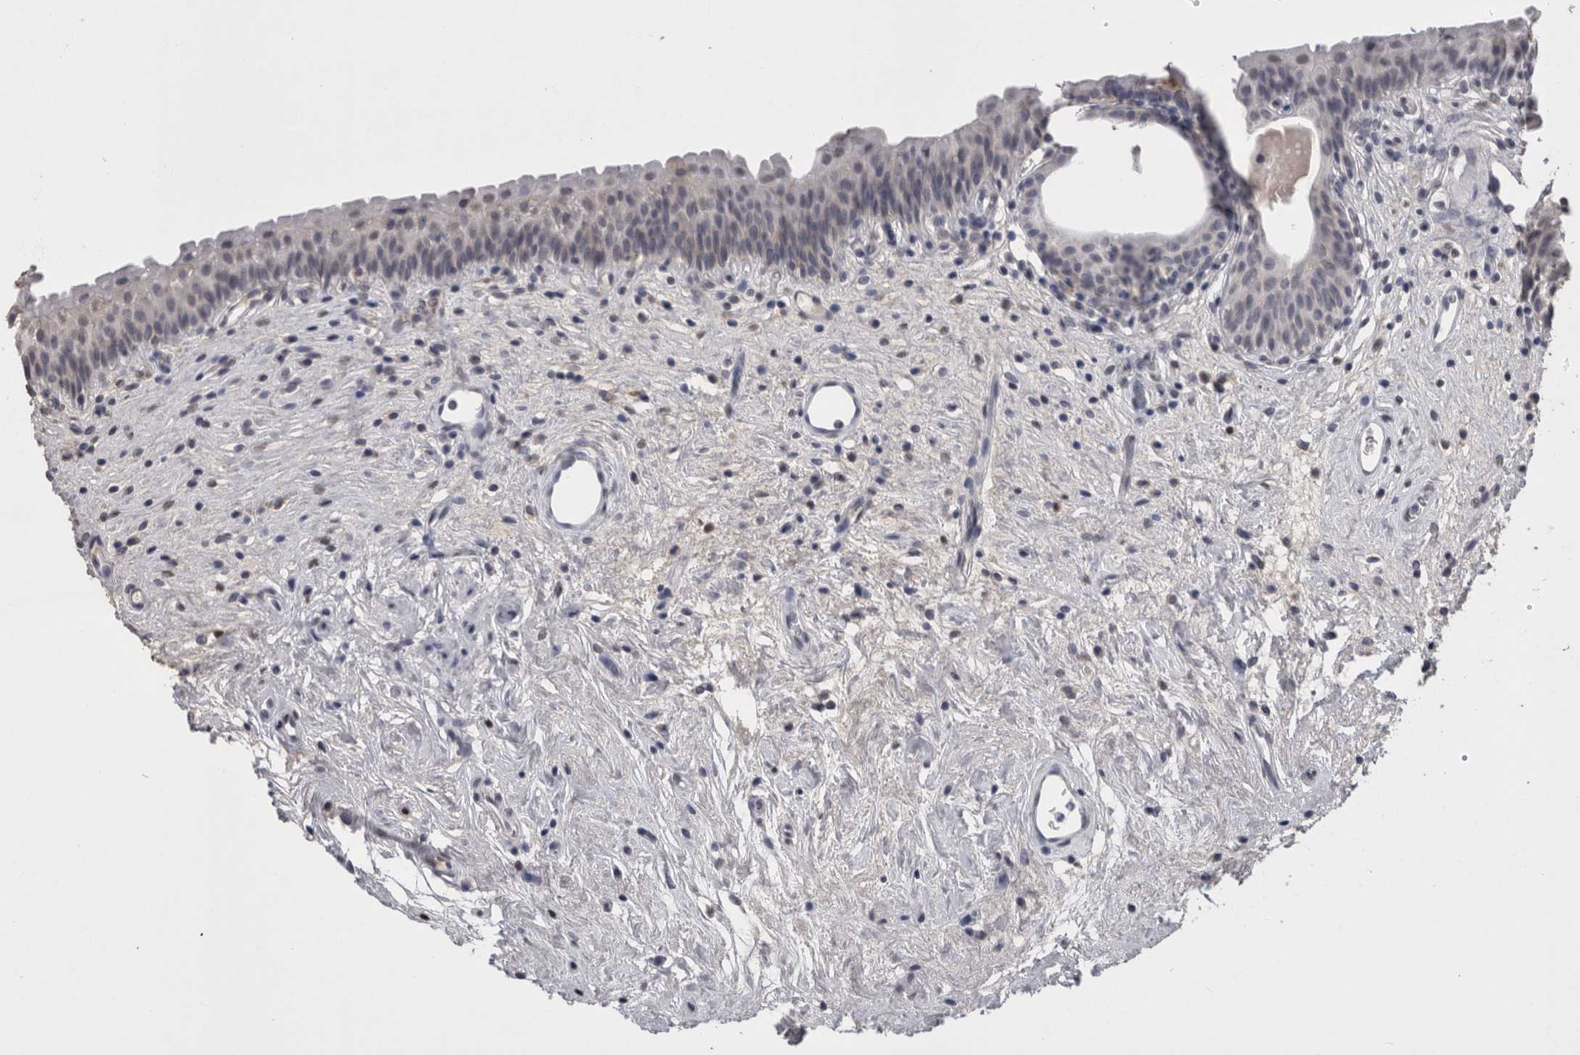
{"staining": {"intensity": "negative", "quantity": "none", "location": "none"}, "tissue": "urinary bladder", "cell_type": "Urothelial cells", "image_type": "normal", "snomed": [{"axis": "morphology", "description": "Normal tissue, NOS"}, {"axis": "topography", "description": "Urinary bladder"}], "caption": "Photomicrograph shows no significant protein staining in urothelial cells of normal urinary bladder.", "gene": "PAX5", "patient": {"sex": "male", "age": 83}}